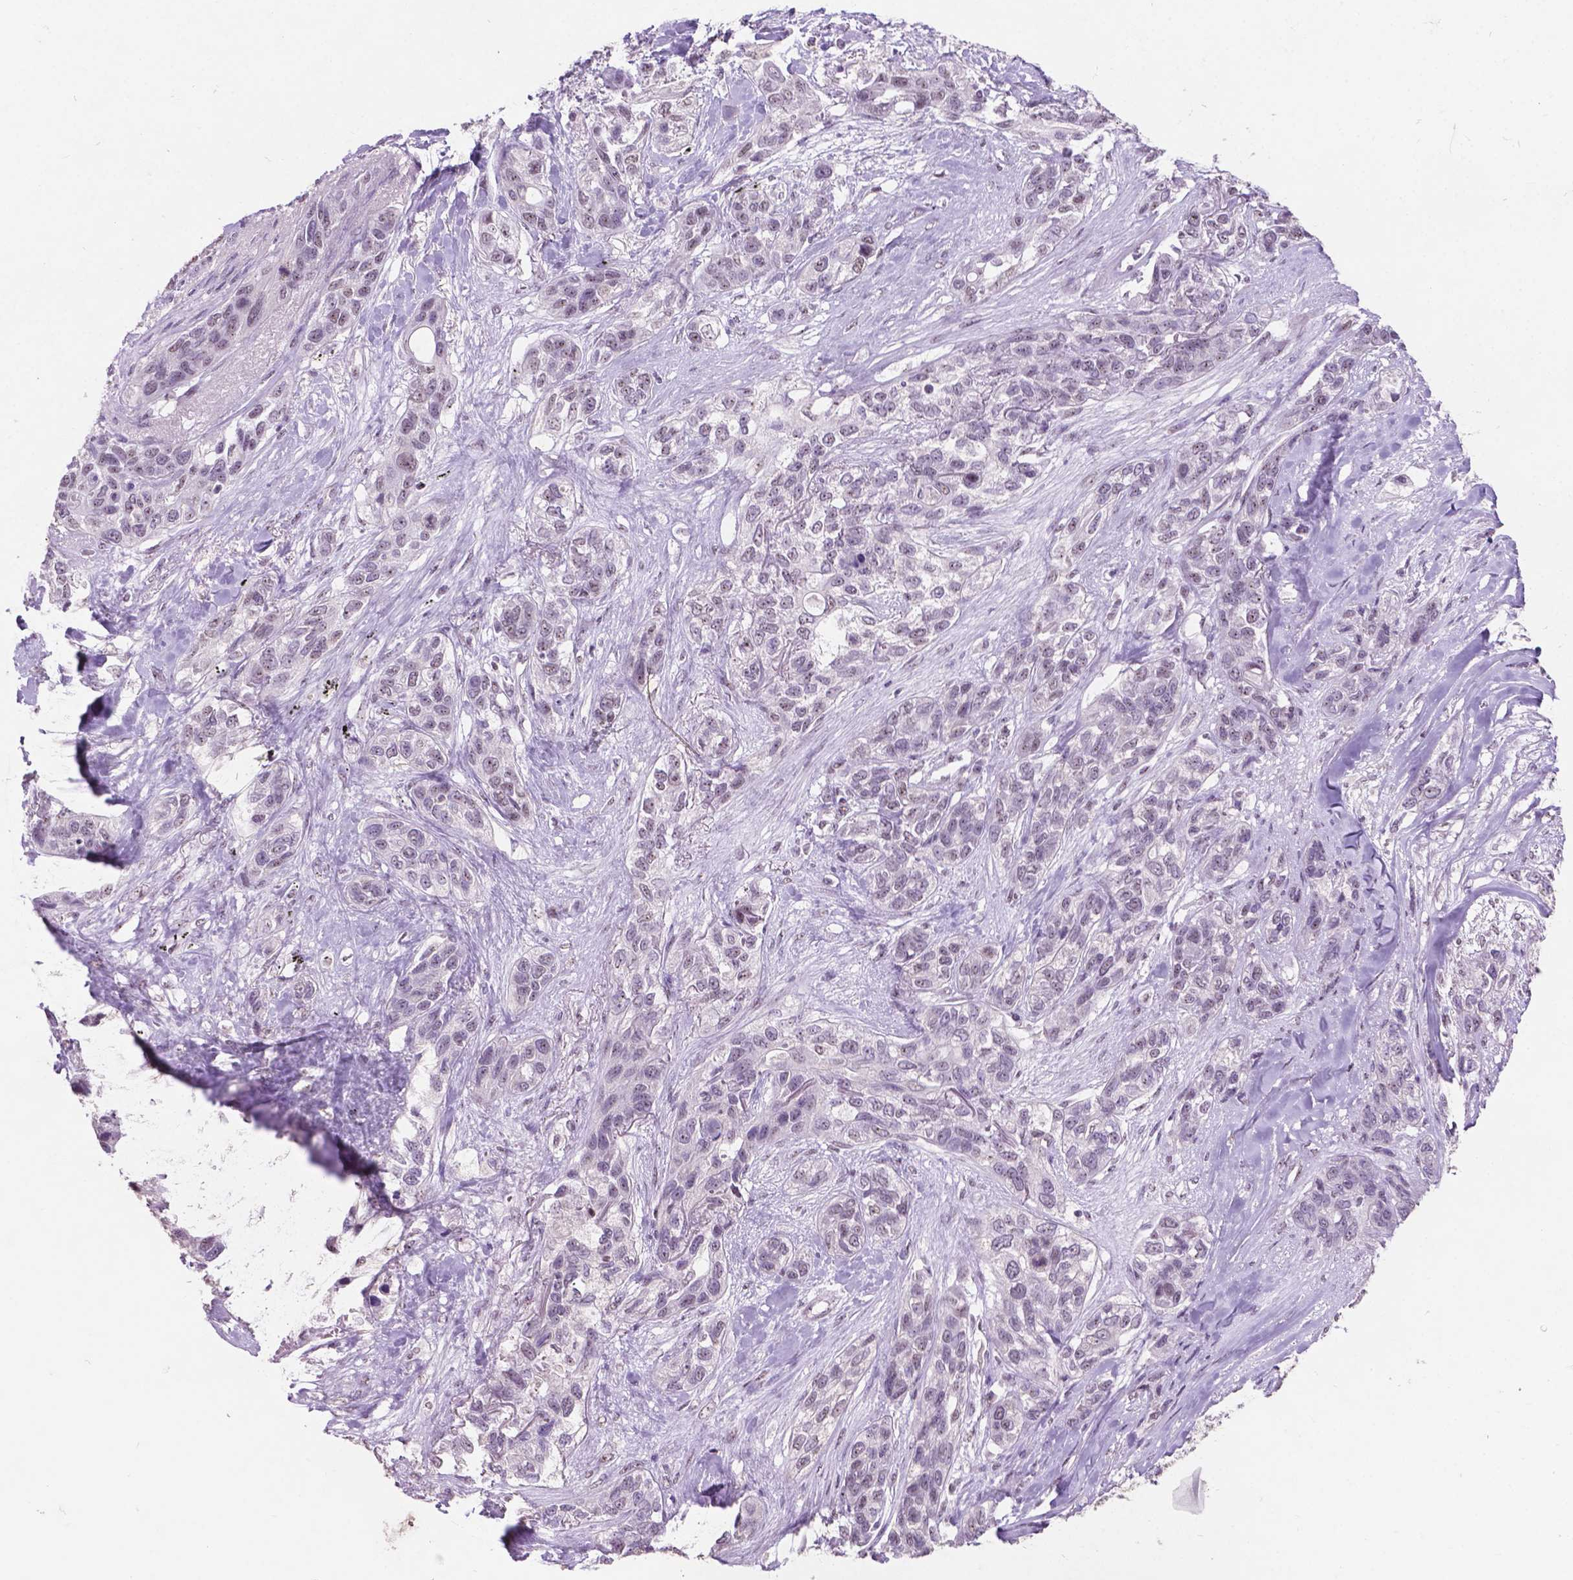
{"staining": {"intensity": "negative", "quantity": "none", "location": "none"}, "tissue": "lung cancer", "cell_type": "Tumor cells", "image_type": "cancer", "snomed": [{"axis": "morphology", "description": "Squamous cell carcinoma, NOS"}, {"axis": "topography", "description": "Lung"}], "caption": "Immunohistochemistry (IHC) histopathology image of neoplastic tissue: lung squamous cell carcinoma stained with DAB demonstrates no significant protein staining in tumor cells. Brightfield microscopy of IHC stained with DAB (brown) and hematoxylin (blue), captured at high magnification.", "gene": "COIL", "patient": {"sex": "female", "age": 70}}